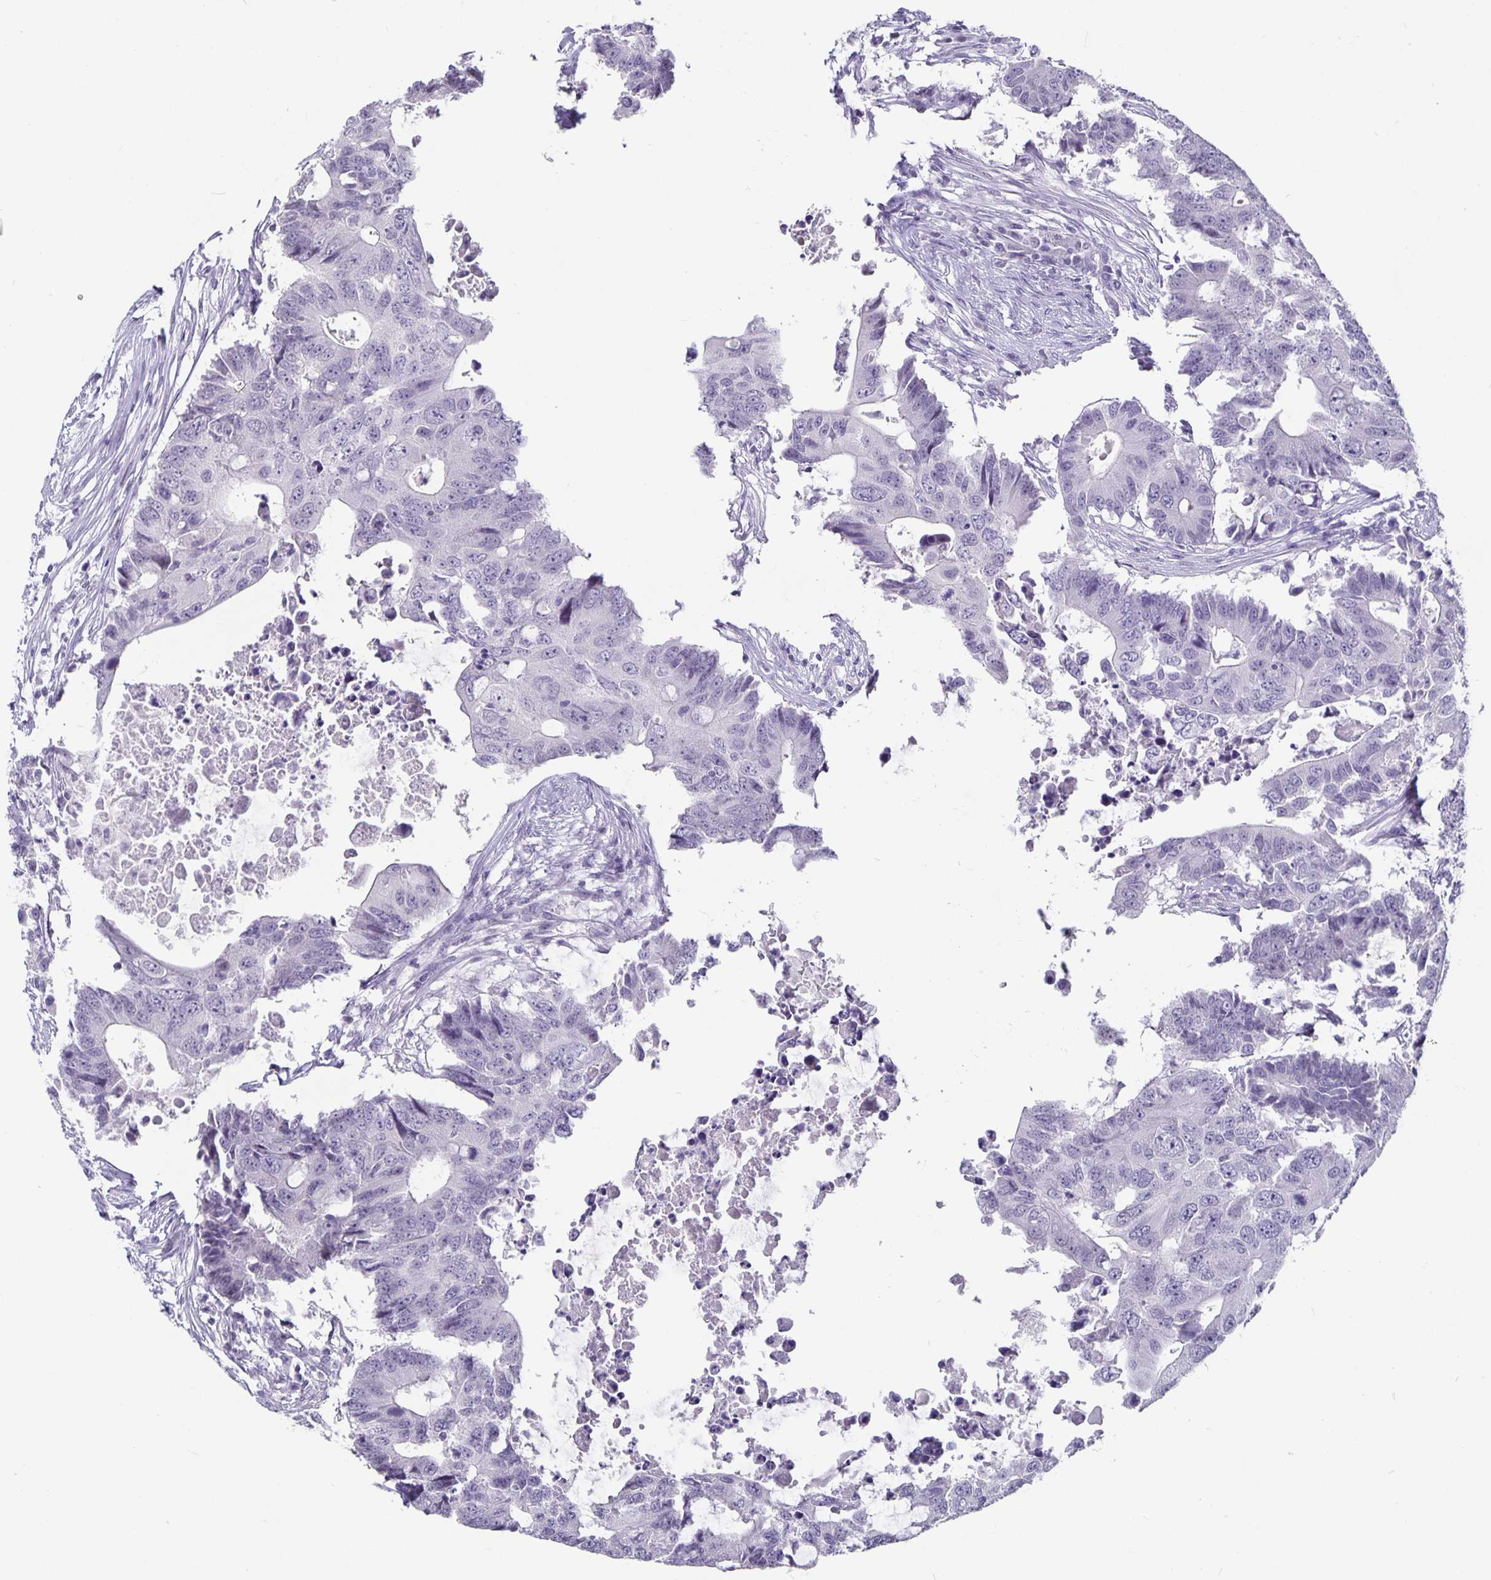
{"staining": {"intensity": "negative", "quantity": "none", "location": "none"}, "tissue": "colorectal cancer", "cell_type": "Tumor cells", "image_type": "cancer", "snomed": [{"axis": "morphology", "description": "Adenocarcinoma, NOS"}, {"axis": "topography", "description": "Colon"}], "caption": "An IHC histopathology image of adenocarcinoma (colorectal) is shown. There is no staining in tumor cells of adenocarcinoma (colorectal). (Immunohistochemistry (ihc), brightfield microscopy, high magnification).", "gene": "OLIG2", "patient": {"sex": "male", "age": 71}}